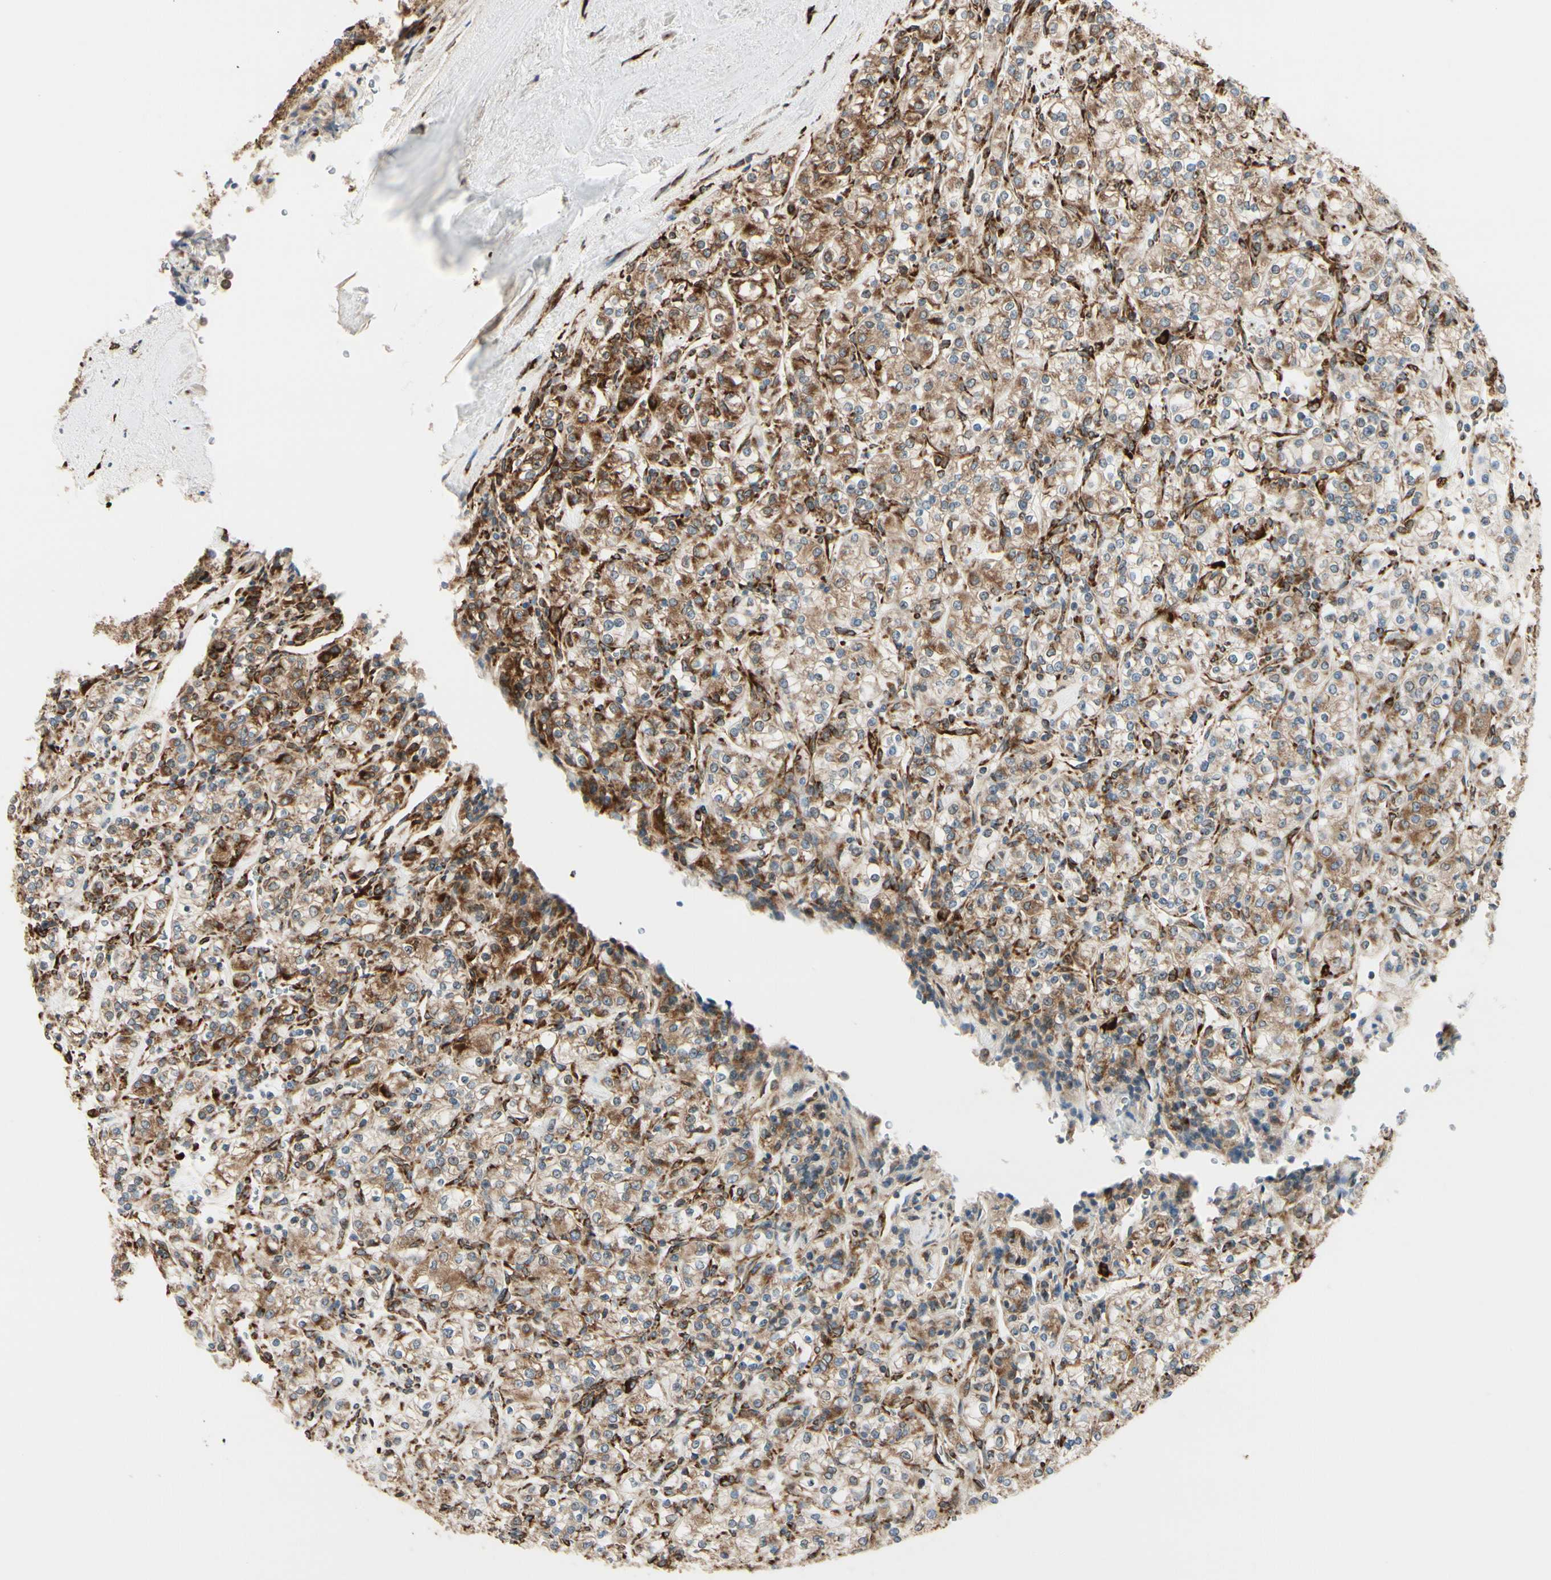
{"staining": {"intensity": "moderate", "quantity": ">75%", "location": "cytoplasmic/membranous"}, "tissue": "renal cancer", "cell_type": "Tumor cells", "image_type": "cancer", "snomed": [{"axis": "morphology", "description": "Adenocarcinoma, NOS"}, {"axis": "topography", "description": "Kidney"}], "caption": "Renal cancer (adenocarcinoma) was stained to show a protein in brown. There is medium levels of moderate cytoplasmic/membranous staining in approximately >75% of tumor cells.", "gene": "RRBP1", "patient": {"sex": "male", "age": 77}}